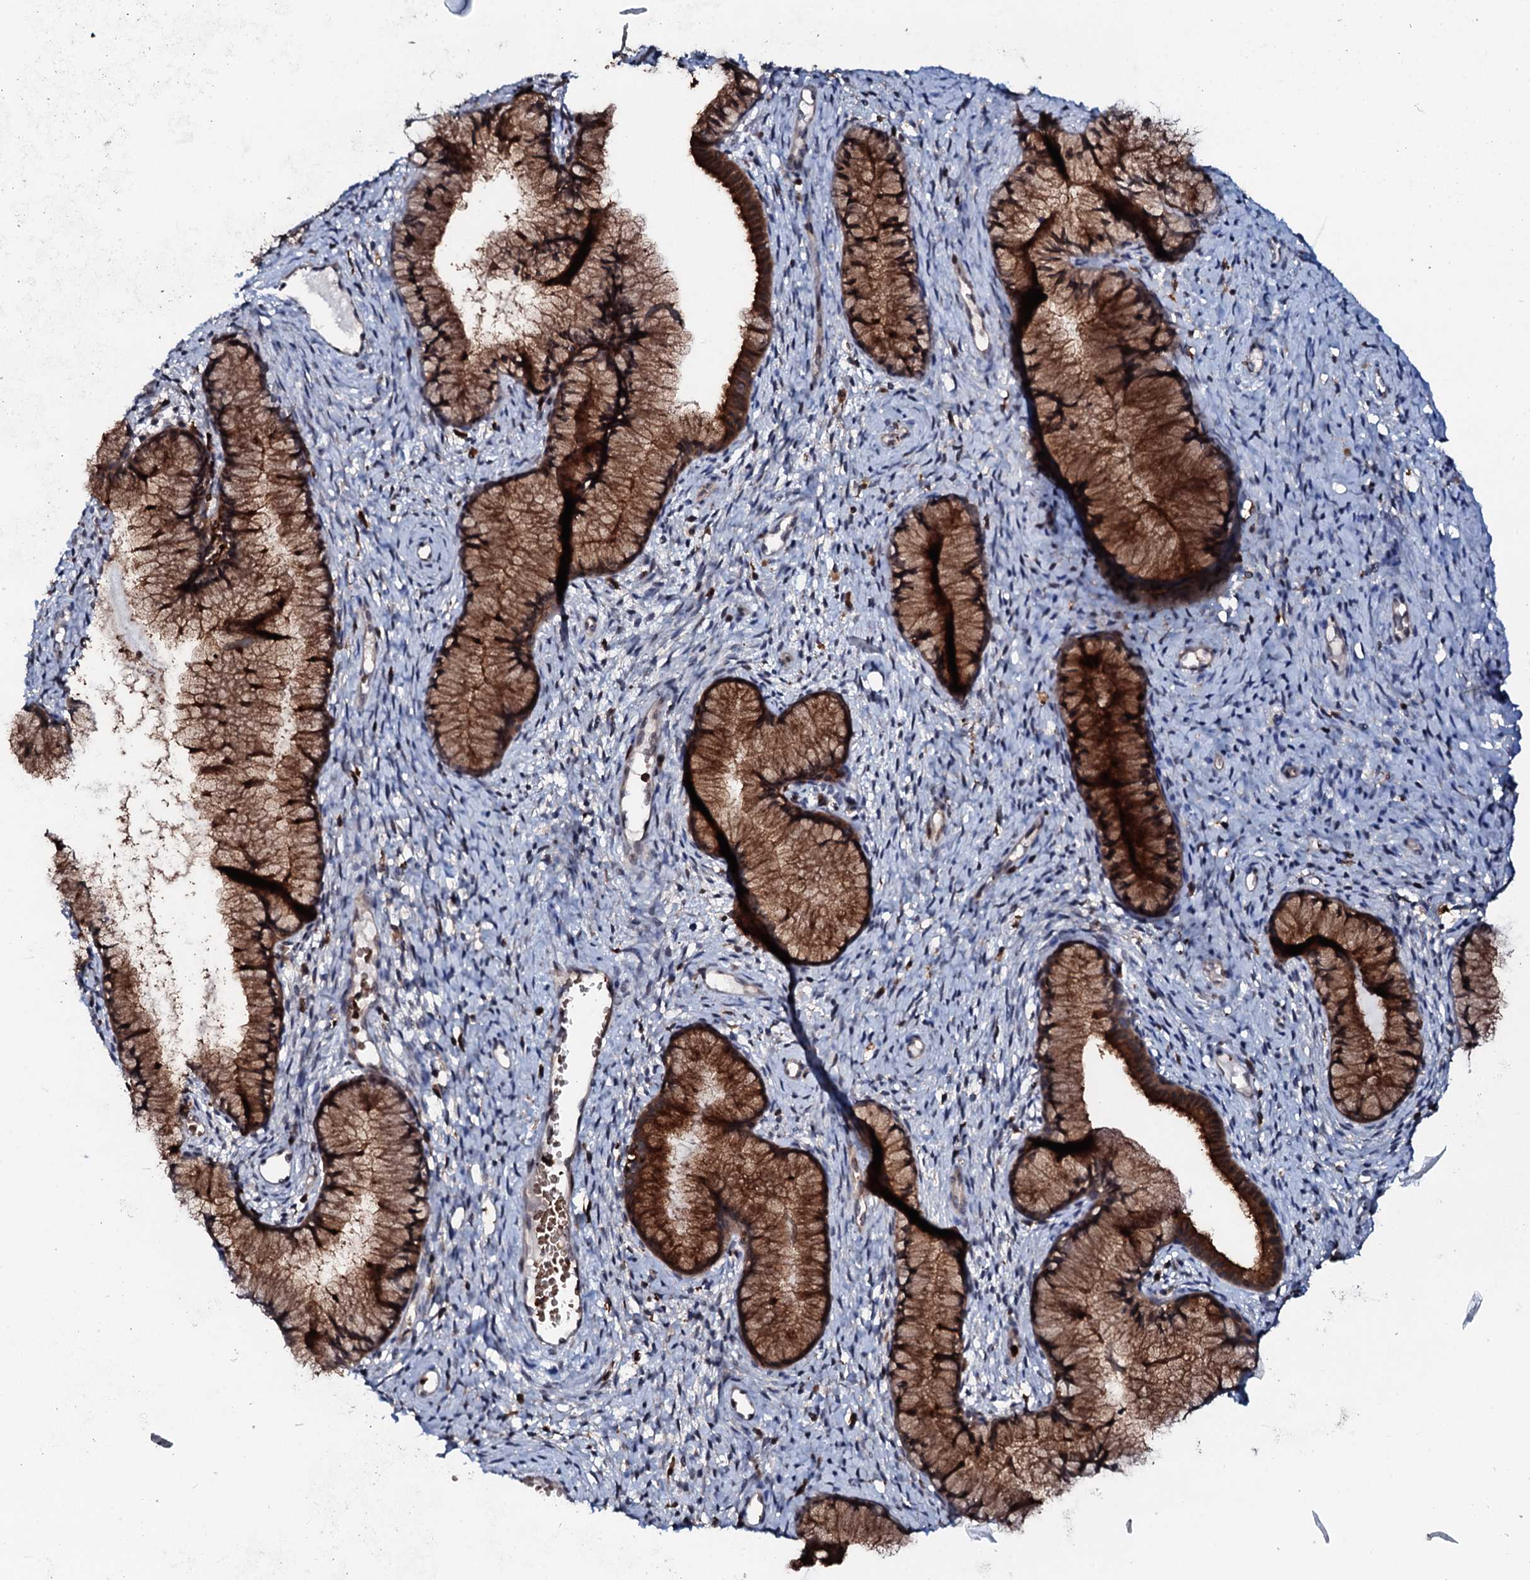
{"staining": {"intensity": "strong", "quantity": ">75%", "location": "cytoplasmic/membranous"}, "tissue": "cervix", "cell_type": "Glandular cells", "image_type": "normal", "snomed": [{"axis": "morphology", "description": "Normal tissue, NOS"}, {"axis": "topography", "description": "Cervix"}], "caption": "This is a micrograph of immunohistochemistry (IHC) staining of unremarkable cervix, which shows strong positivity in the cytoplasmic/membranous of glandular cells.", "gene": "VAMP8", "patient": {"sex": "female", "age": 42}}